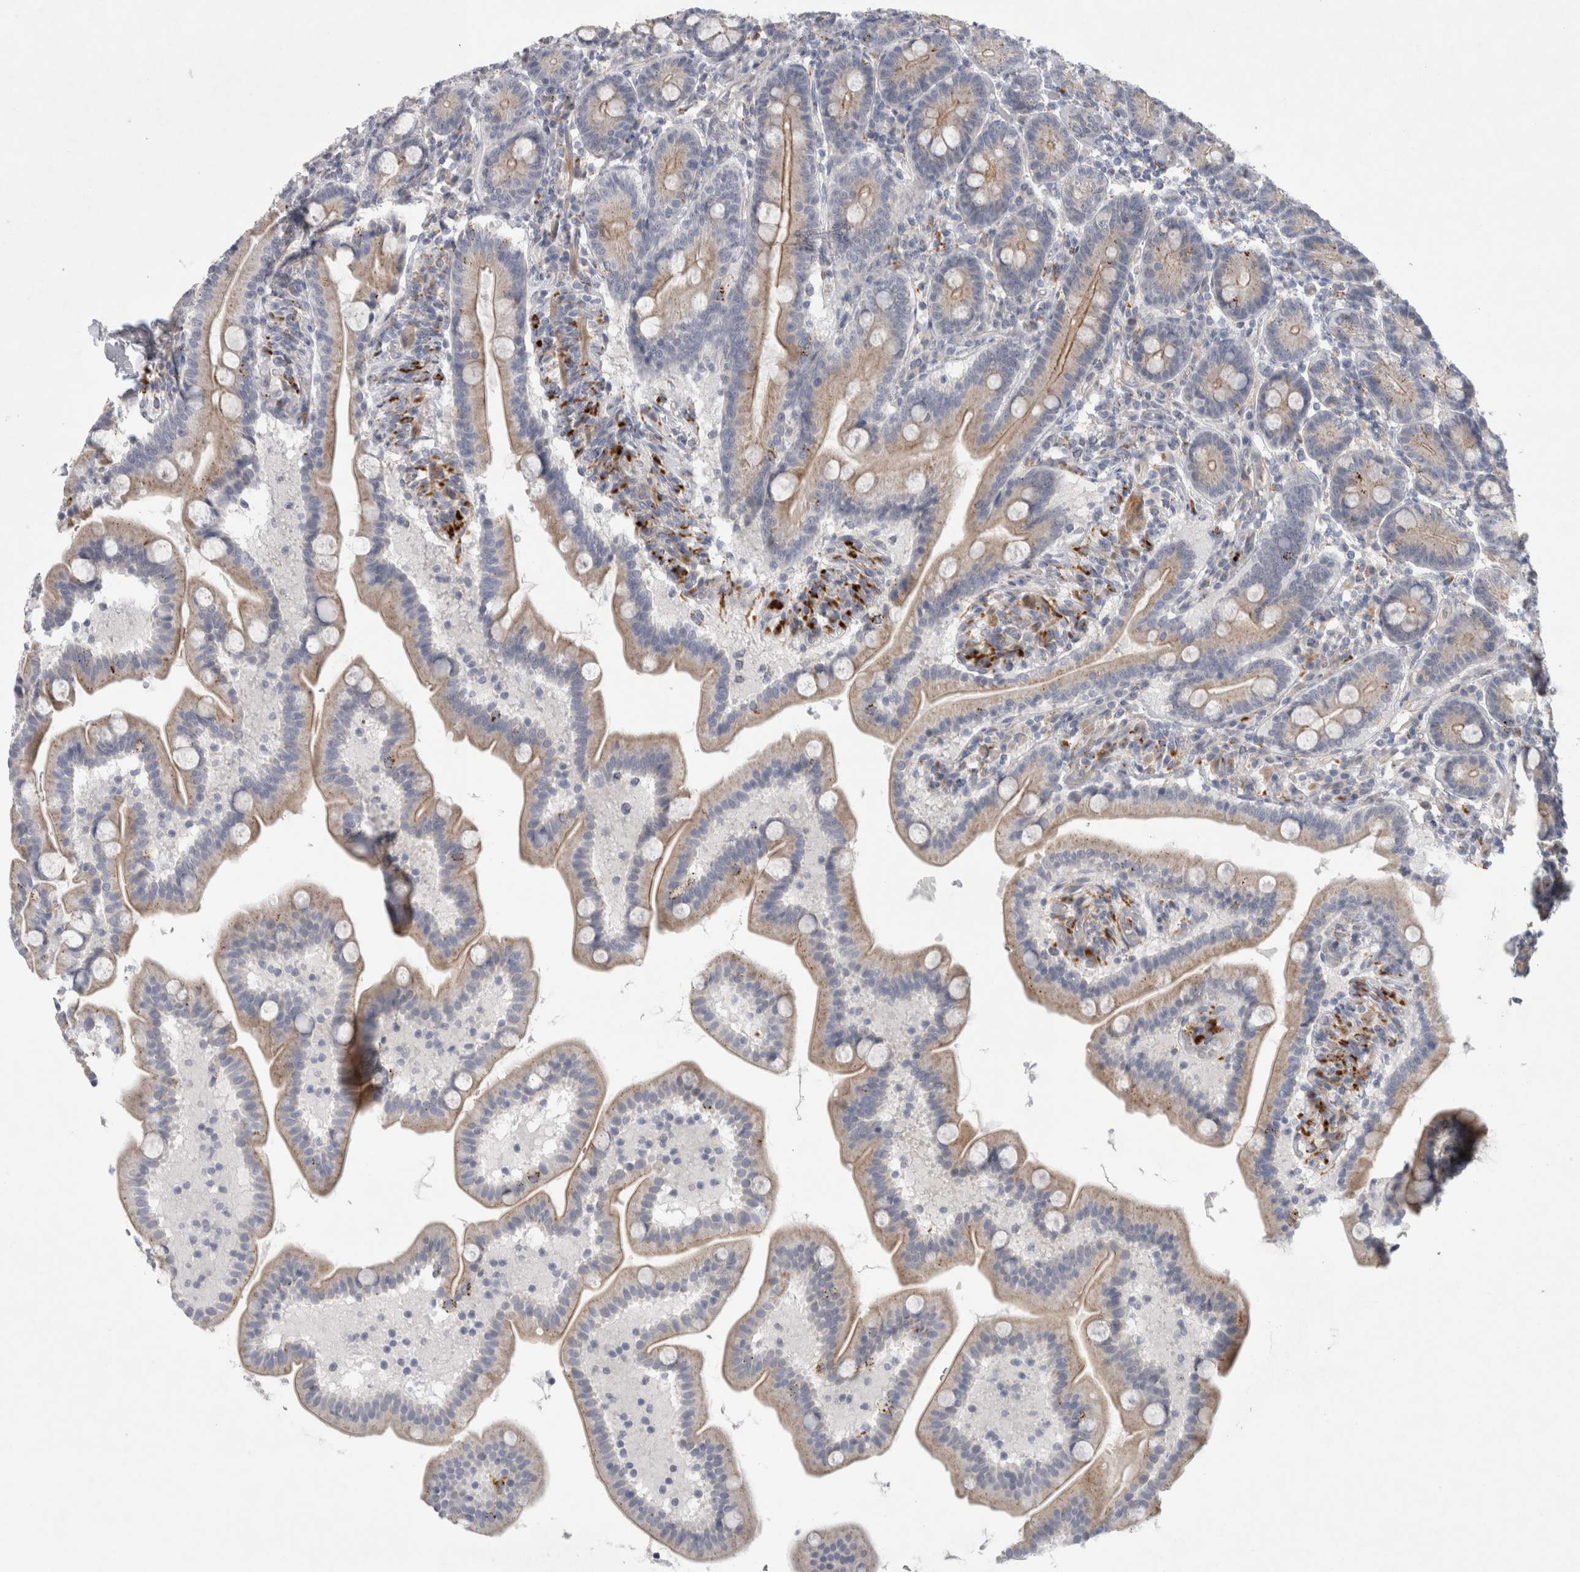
{"staining": {"intensity": "weak", "quantity": "<25%", "location": "cytoplasmic/membranous"}, "tissue": "duodenum", "cell_type": "Glandular cells", "image_type": "normal", "snomed": [{"axis": "morphology", "description": "Normal tissue, NOS"}, {"axis": "topography", "description": "Duodenum"}], "caption": "IHC of benign human duodenum displays no positivity in glandular cells. The staining was performed using DAB to visualize the protein expression in brown, while the nuclei were stained in blue with hematoxylin (Magnification: 20x).", "gene": "GAA", "patient": {"sex": "male", "age": 54}}